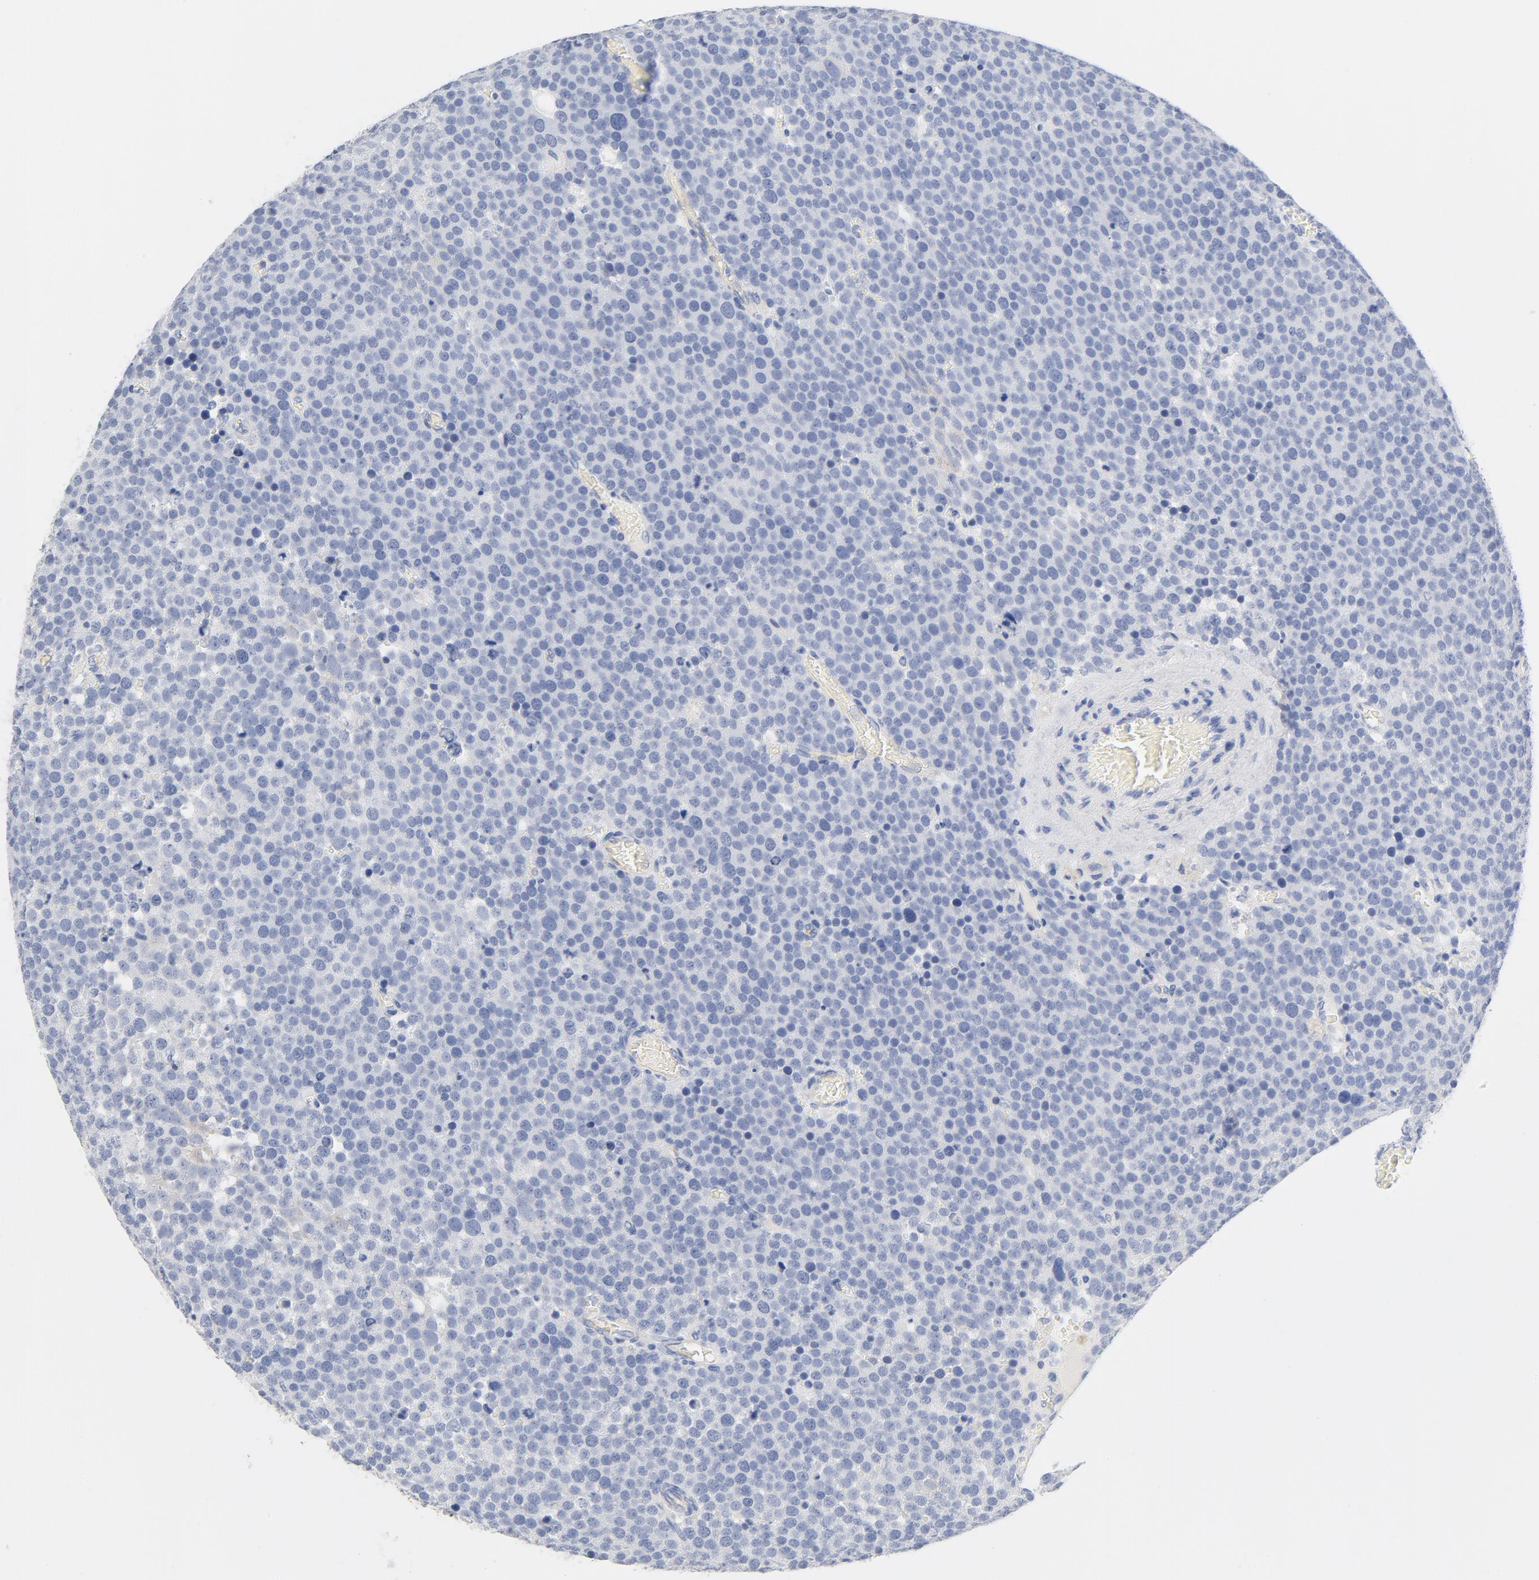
{"staining": {"intensity": "negative", "quantity": "none", "location": "none"}, "tissue": "testis cancer", "cell_type": "Tumor cells", "image_type": "cancer", "snomed": [{"axis": "morphology", "description": "Seminoma, NOS"}, {"axis": "topography", "description": "Testis"}], "caption": "Immunohistochemical staining of seminoma (testis) exhibits no significant positivity in tumor cells.", "gene": "HOMER1", "patient": {"sex": "male", "age": 71}}